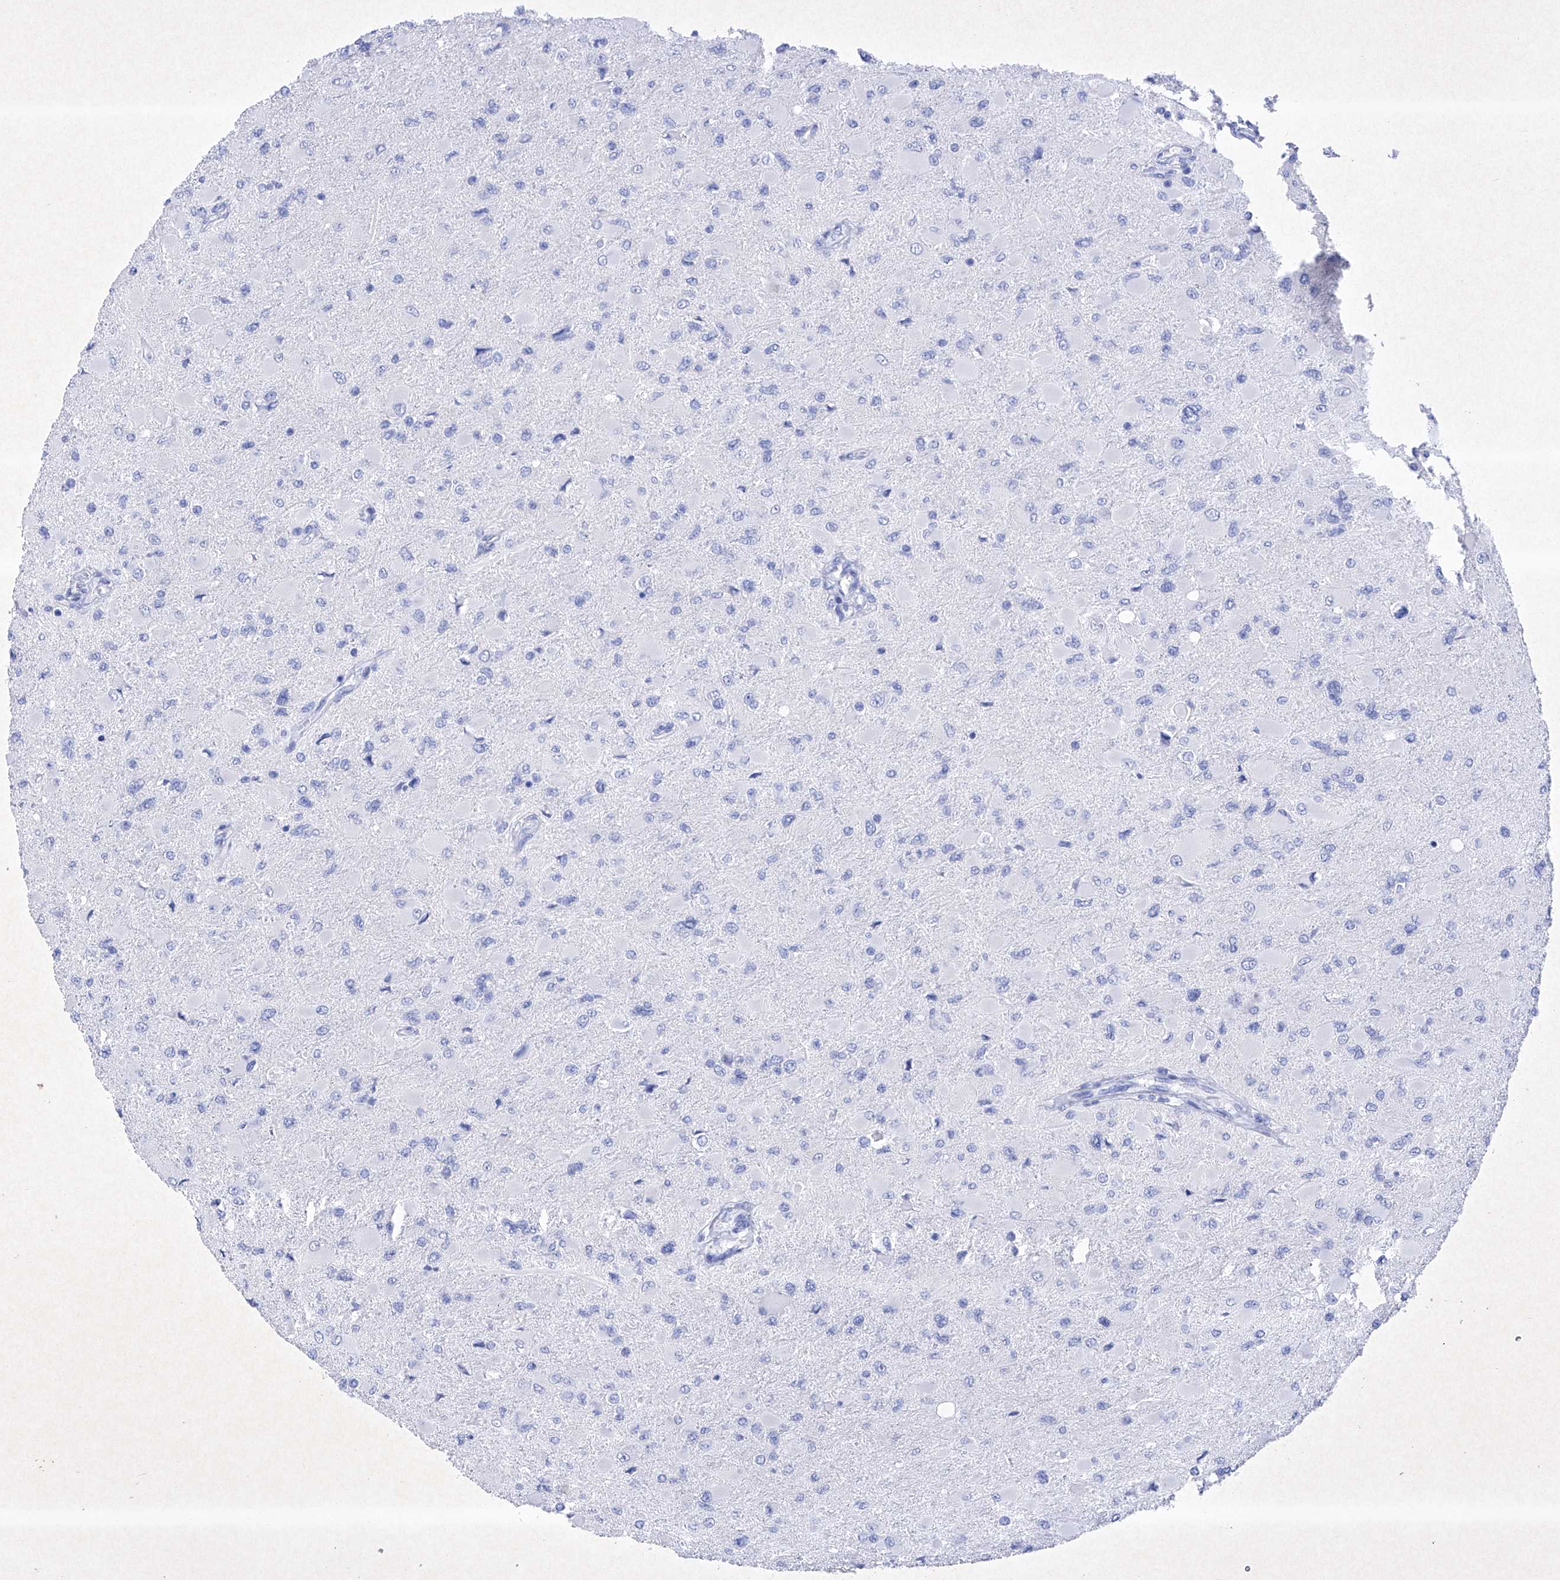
{"staining": {"intensity": "negative", "quantity": "none", "location": "none"}, "tissue": "glioma", "cell_type": "Tumor cells", "image_type": "cancer", "snomed": [{"axis": "morphology", "description": "Glioma, malignant, High grade"}, {"axis": "topography", "description": "Cerebral cortex"}], "caption": "The histopathology image demonstrates no significant staining in tumor cells of malignant glioma (high-grade).", "gene": "BARX2", "patient": {"sex": "female", "age": 36}}